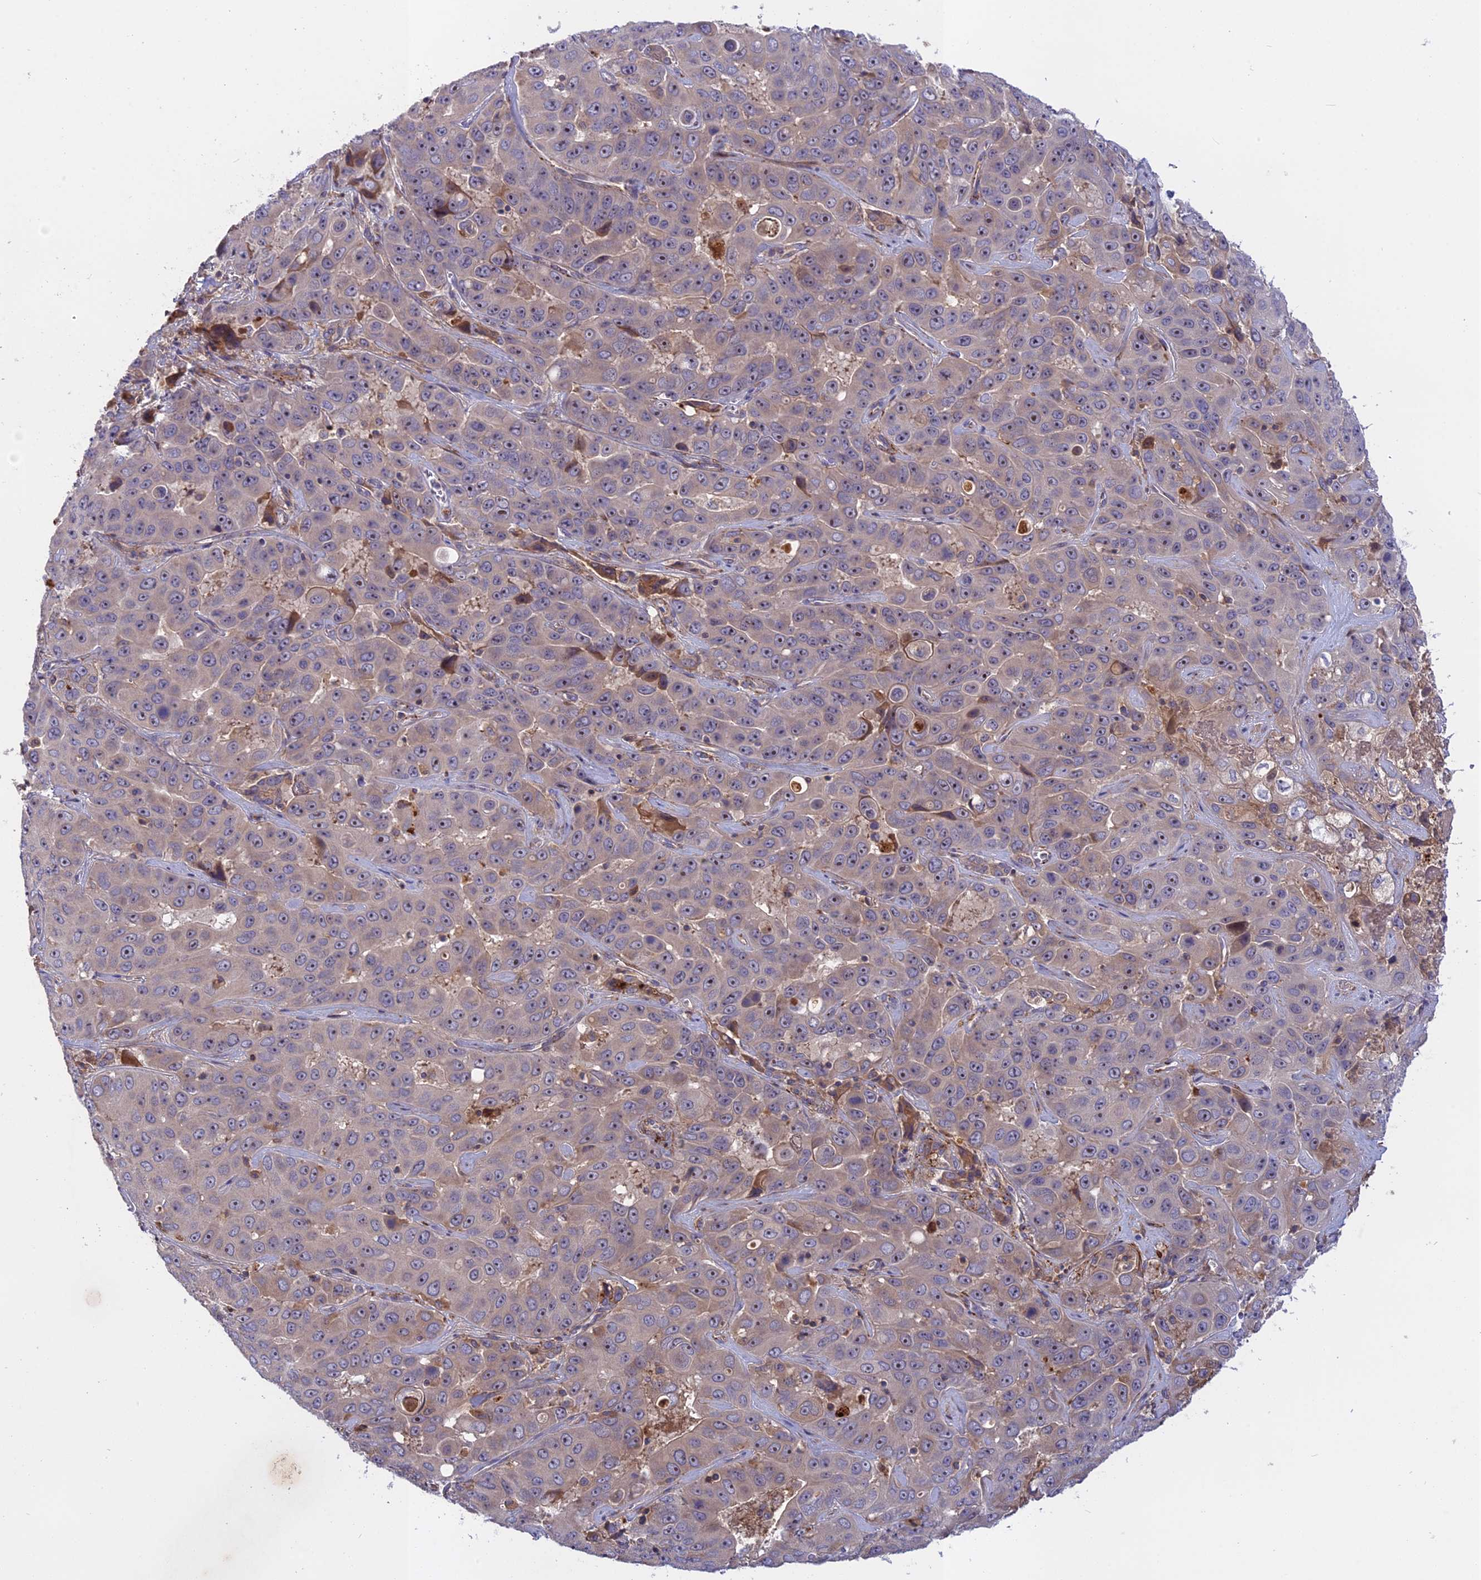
{"staining": {"intensity": "weak", "quantity": "25%-75%", "location": "cytoplasmic/membranous"}, "tissue": "liver cancer", "cell_type": "Tumor cells", "image_type": "cancer", "snomed": [{"axis": "morphology", "description": "Cholangiocarcinoma"}, {"axis": "topography", "description": "Liver"}], "caption": "A histopathology image of human cholangiocarcinoma (liver) stained for a protein reveals weak cytoplasmic/membranous brown staining in tumor cells. (Stains: DAB (3,3'-diaminobenzidine) in brown, nuclei in blue, Microscopy: brightfield microscopy at high magnification).", "gene": "ADO", "patient": {"sex": "female", "age": 52}}